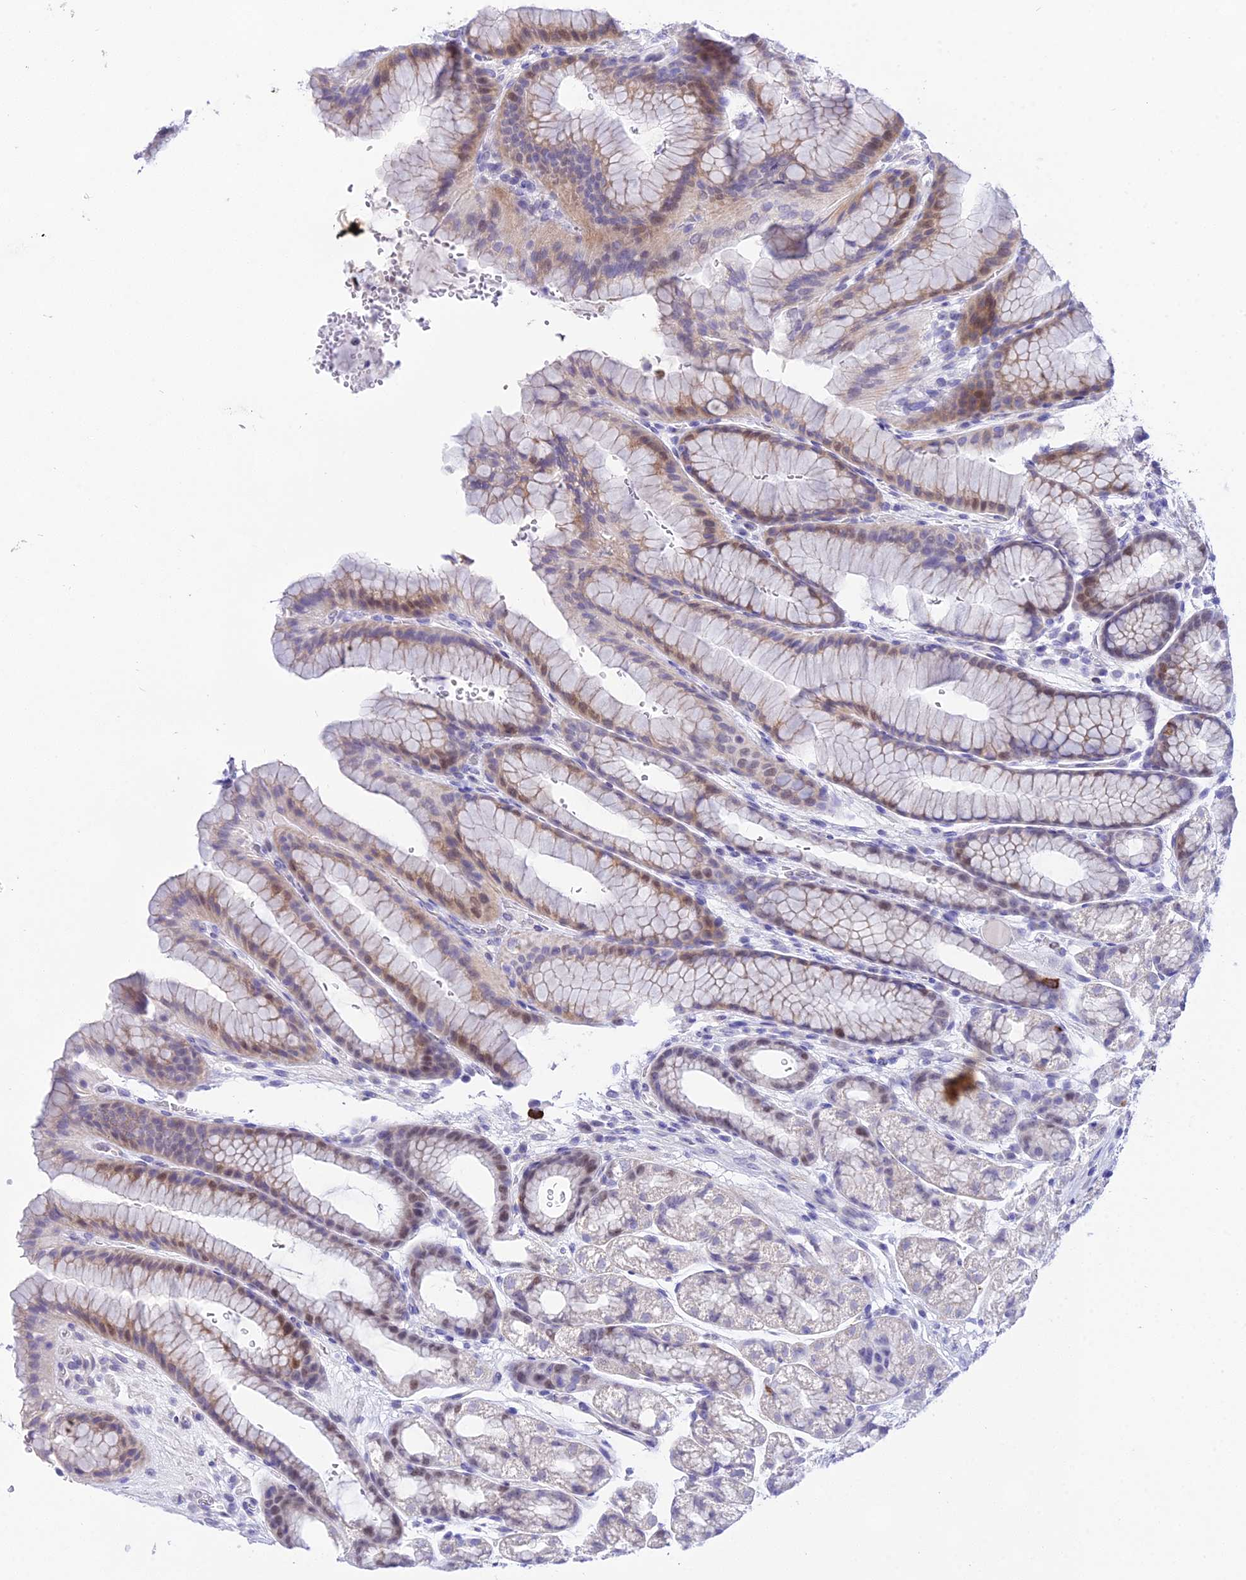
{"staining": {"intensity": "moderate", "quantity": "<25%", "location": "nuclear"}, "tissue": "stomach", "cell_type": "Glandular cells", "image_type": "normal", "snomed": [{"axis": "morphology", "description": "Normal tissue, NOS"}, {"axis": "morphology", "description": "Adenocarcinoma, NOS"}, {"axis": "topography", "description": "Stomach"}], "caption": "Stomach stained with DAB (3,3'-diaminobenzidine) immunohistochemistry (IHC) exhibits low levels of moderate nuclear expression in about <25% of glandular cells. (IHC, brightfield microscopy, high magnification).", "gene": "DEFB107A", "patient": {"sex": "male", "age": 57}}